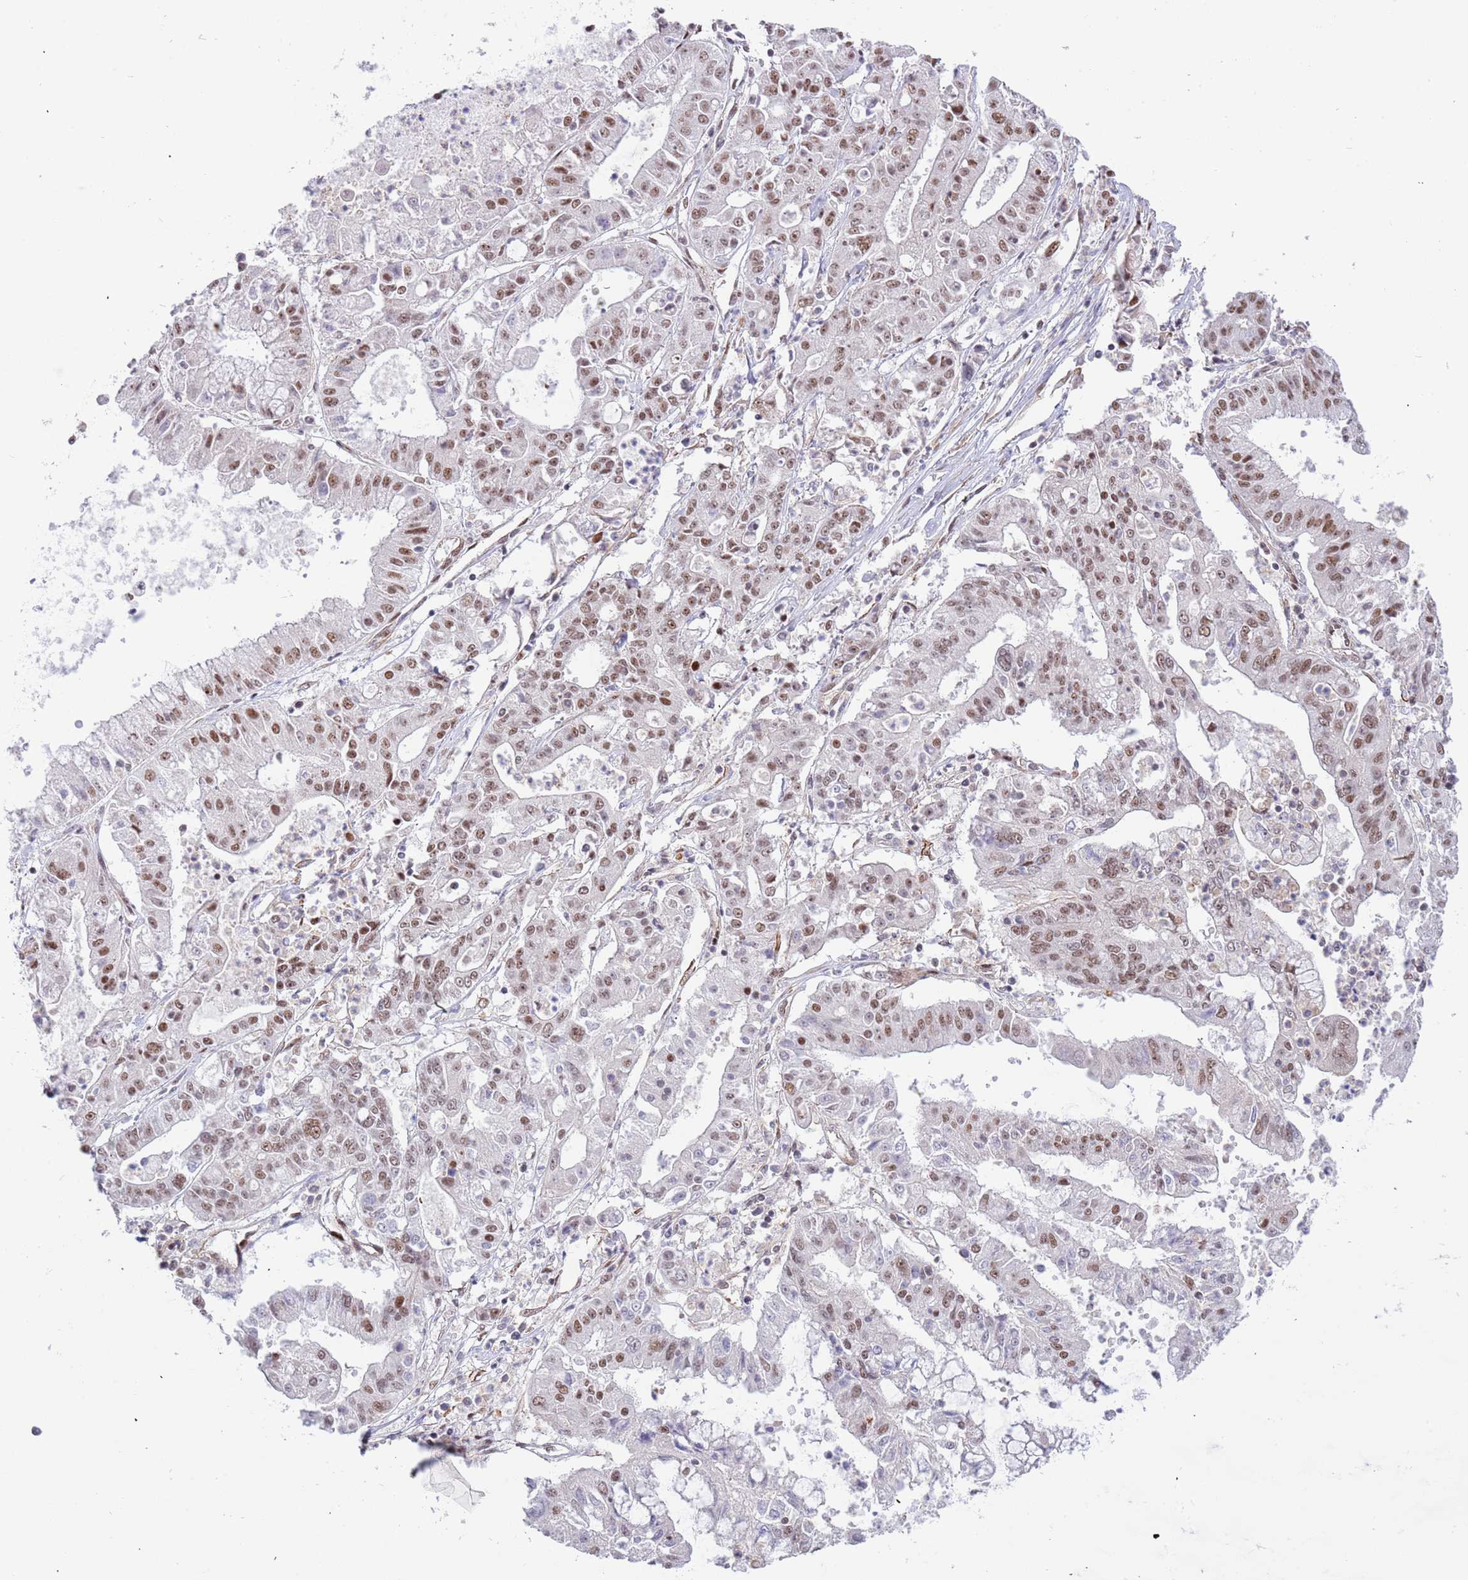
{"staining": {"intensity": "moderate", "quantity": ">75%", "location": "nuclear"}, "tissue": "ovarian cancer", "cell_type": "Tumor cells", "image_type": "cancer", "snomed": [{"axis": "morphology", "description": "Cystadenocarcinoma, mucinous, NOS"}, {"axis": "topography", "description": "Ovary"}], "caption": "Ovarian cancer stained with DAB immunohistochemistry (IHC) displays medium levels of moderate nuclear staining in about >75% of tumor cells.", "gene": "LRMDA", "patient": {"sex": "female", "age": 70}}